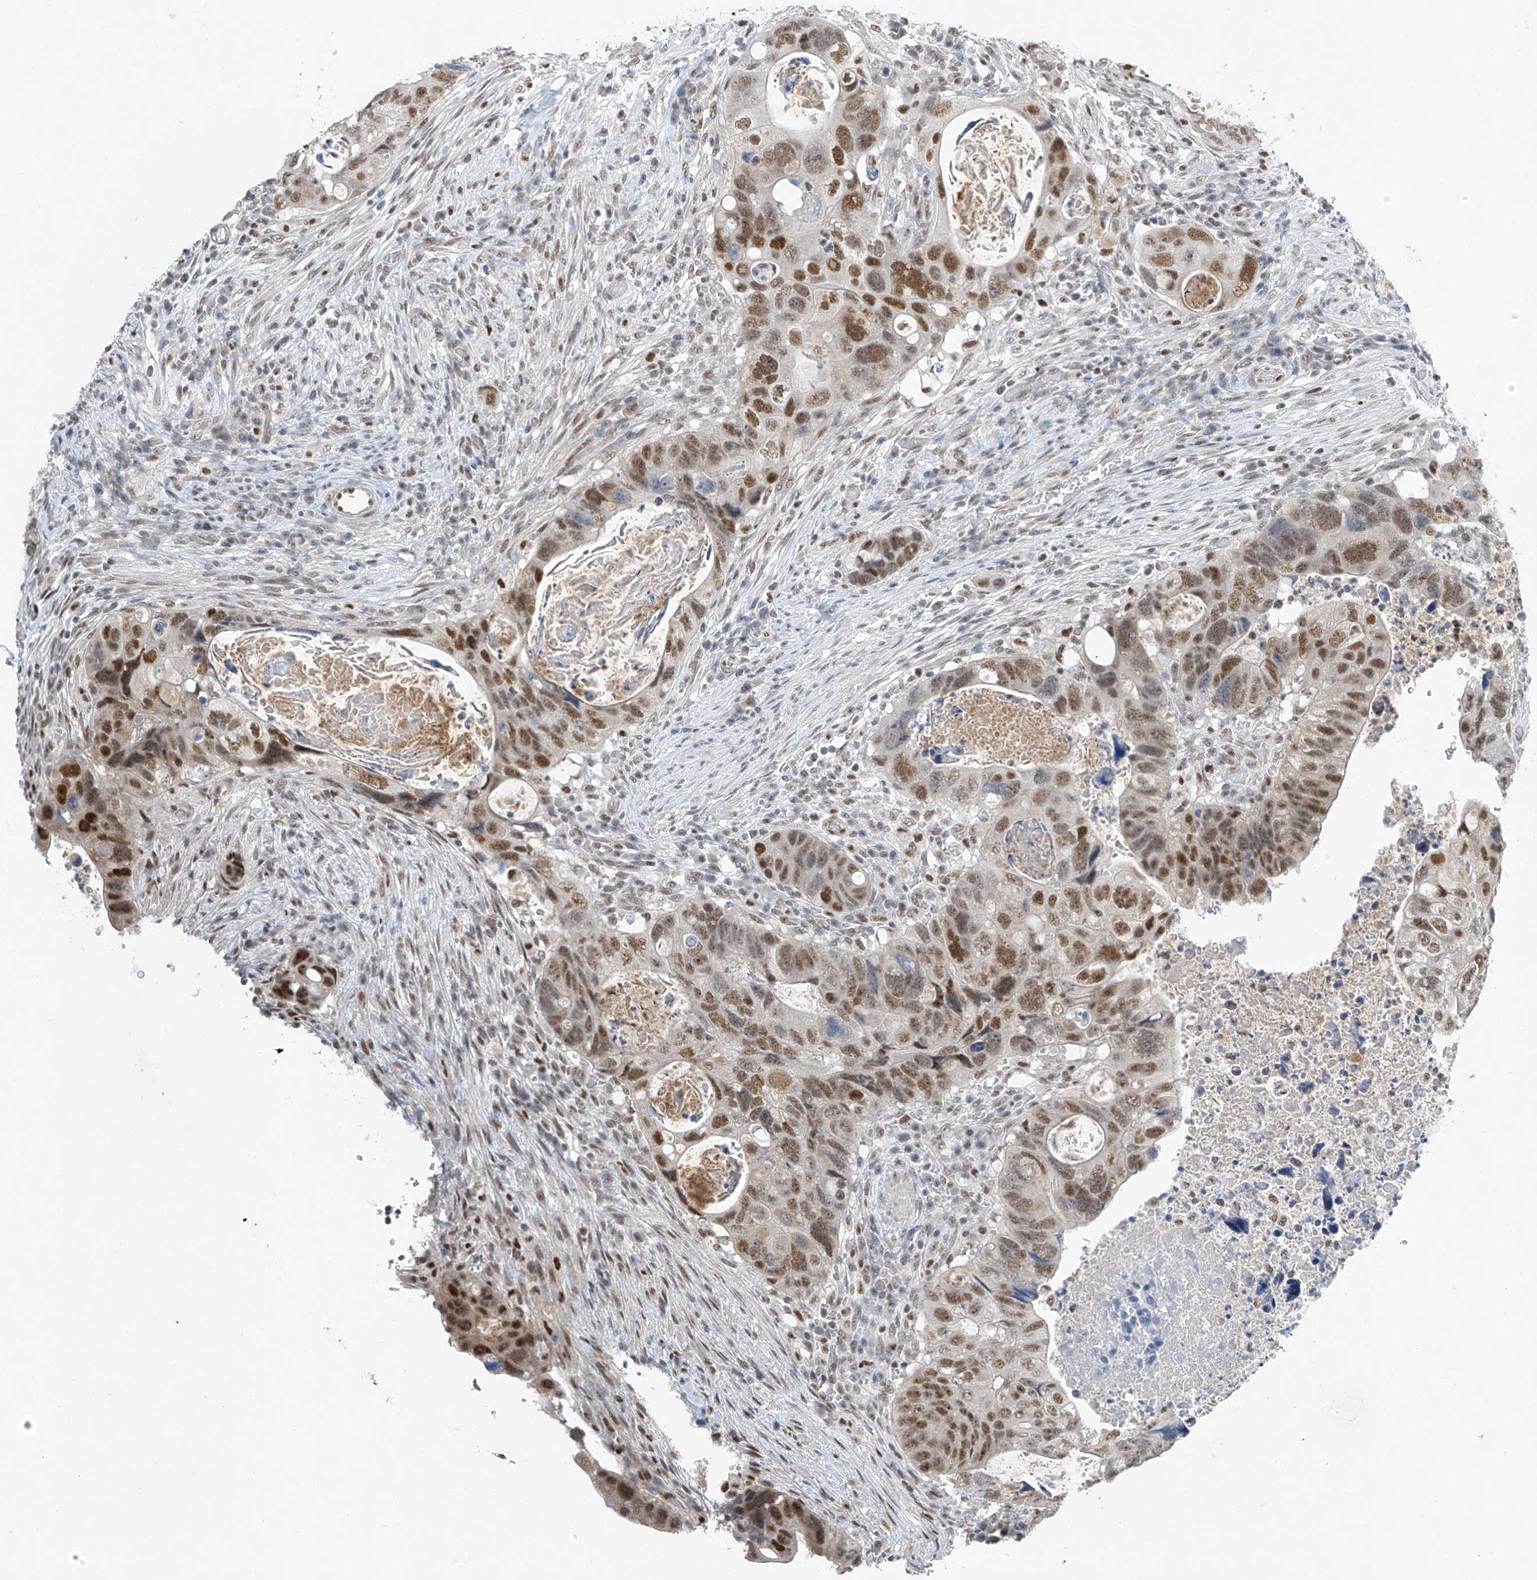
{"staining": {"intensity": "moderate", "quantity": ">75%", "location": "nuclear"}, "tissue": "colorectal cancer", "cell_type": "Tumor cells", "image_type": "cancer", "snomed": [{"axis": "morphology", "description": "Adenocarcinoma, NOS"}, {"axis": "topography", "description": "Rectum"}], "caption": "This is a histology image of immunohistochemistry (IHC) staining of colorectal adenocarcinoma, which shows moderate expression in the nuclear of tumor cells.", "gene": "TAF8", "patient": {"sex": "male", "age": 59}}